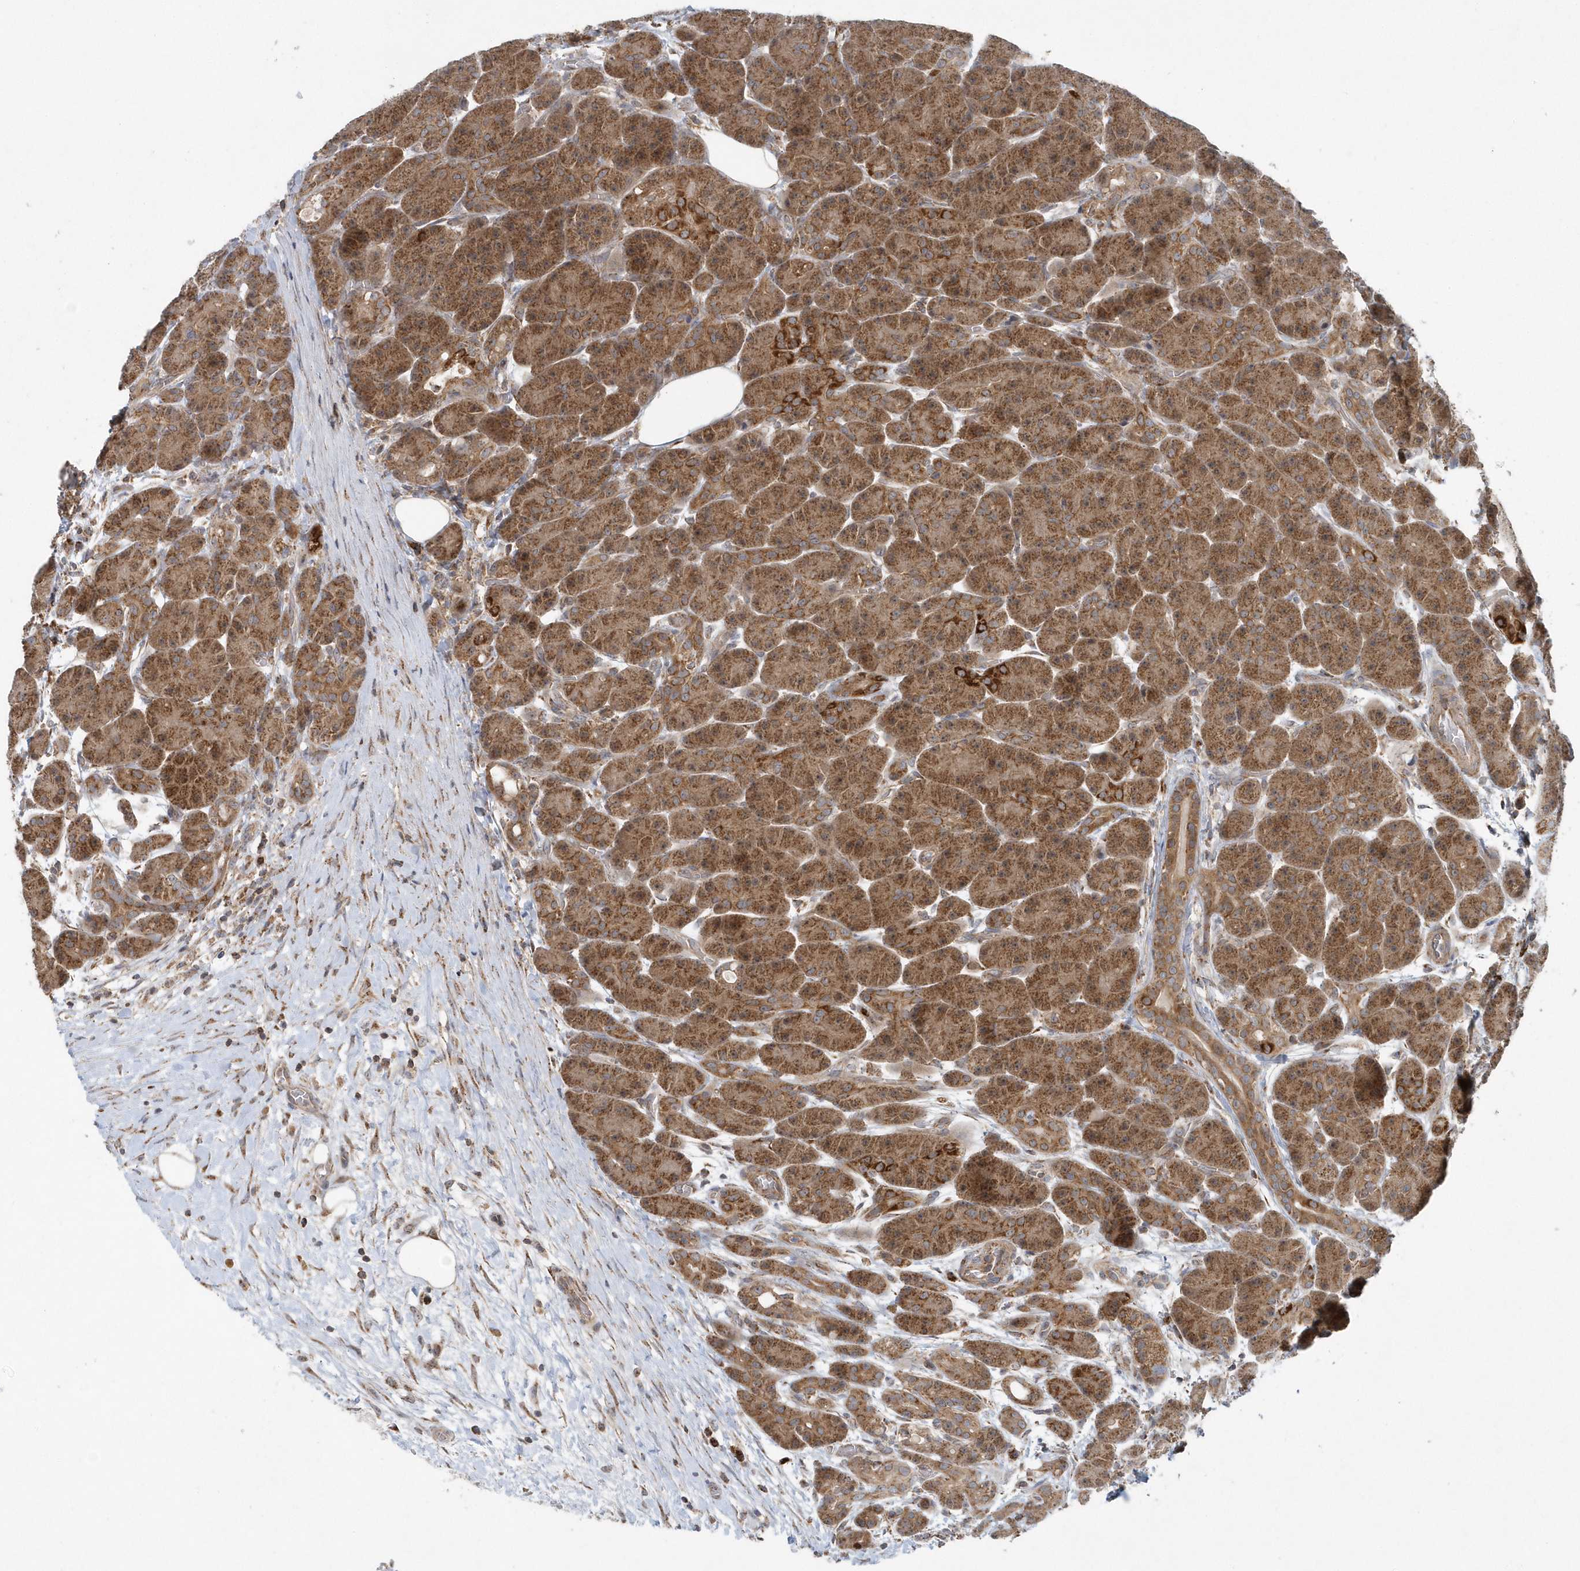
{"staining": {"intensity": "moderate", "quantity": ">75%", "location": "cytoplasmic/membranous"}, "tissue": "pancreas", "cell_type": "Exocrine glandular cells", "image_type": "normal", "snomed": [{"axis": "morphology", "description": "Normal tissue, NOS"}, {"axis": "topography", "description": "Pancreas"}], "caption": "Exocrine glandular cells display moderate cytoplasmic/membranous expression in about >75% of cells in benign pancreas.", "gene": "PPP1R7", "patient": {"sex": "male", "age": 63}}